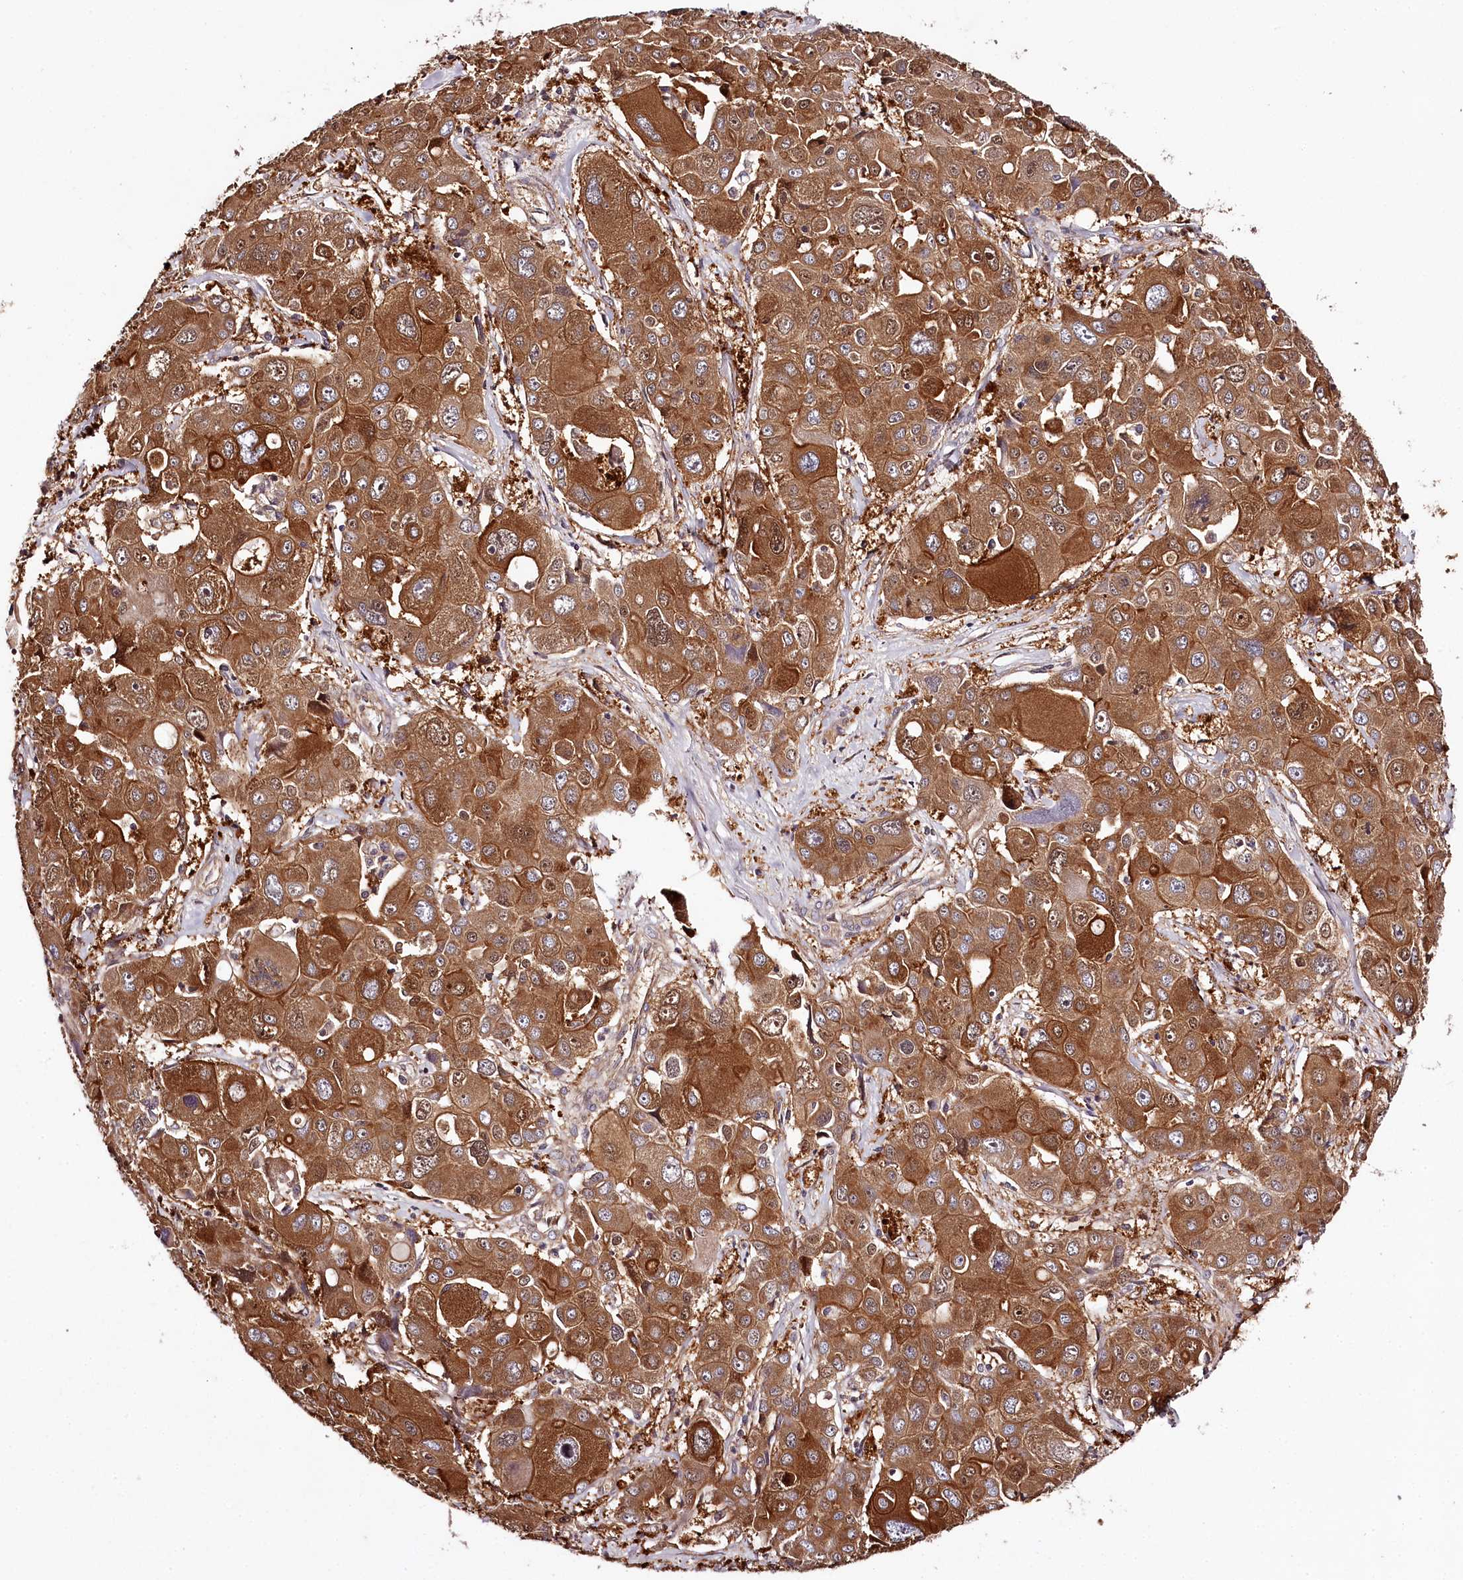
{"staining": {"intensity": "moderate", "quantity": ">75%", "location": "cytoplasmic/membranous"}, "tissue": "liver cancer", "cell_type": "Tumor cells", "image_type": "cancer", "snomed": [{"axis": "morphology", "description": "Cholangiocarcinoma"}, {"axis": "topography", "description": "Liver"}], "caption": "Tumor cells exhibit medium levels of moderate cytoplasmic/membranous positivity in about >75% of cells in liver cholangiocarcinoma.", "gene": "TARS1", "patient": {"sex": "male", "age": 67}}